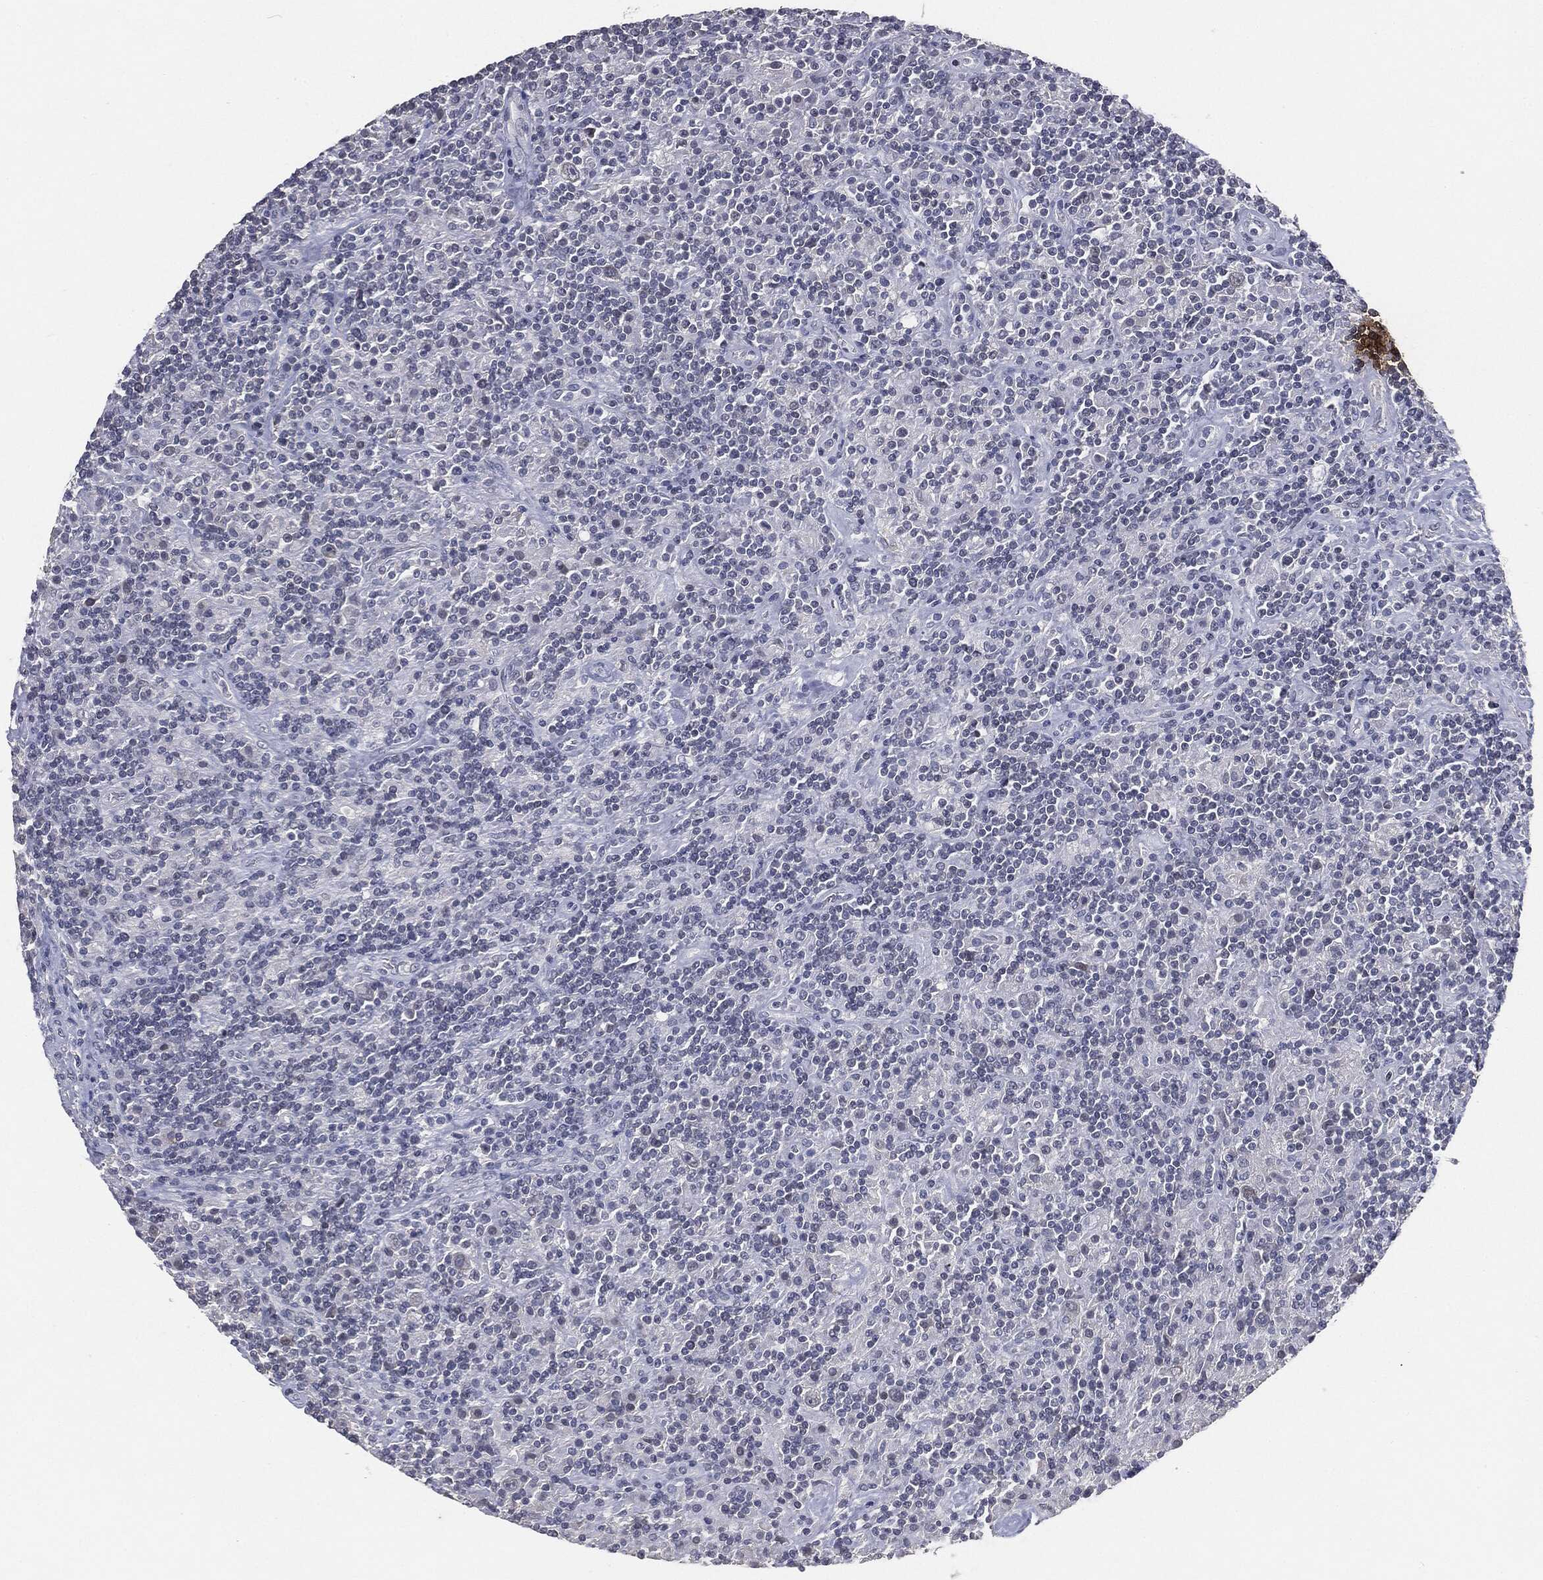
{"staining": {"intensity": "negative", "quantity": "none", "location": "none"}, "tissue": "lymphoma", "cell_type": "Tumor cells", "image_type": "cancer", "snomed": [{"axis": "morphology", "description": "Hodgkin's disease, NOS"}, {"axis": "topography", "description": "Lymph node"}], "caption": "Hodgkin's disease stained for a protein using immunohistochemistry shows no staining tumor cells.", "gene": "SLC2A2", "patient": {"sex": "male", "age": 70}}